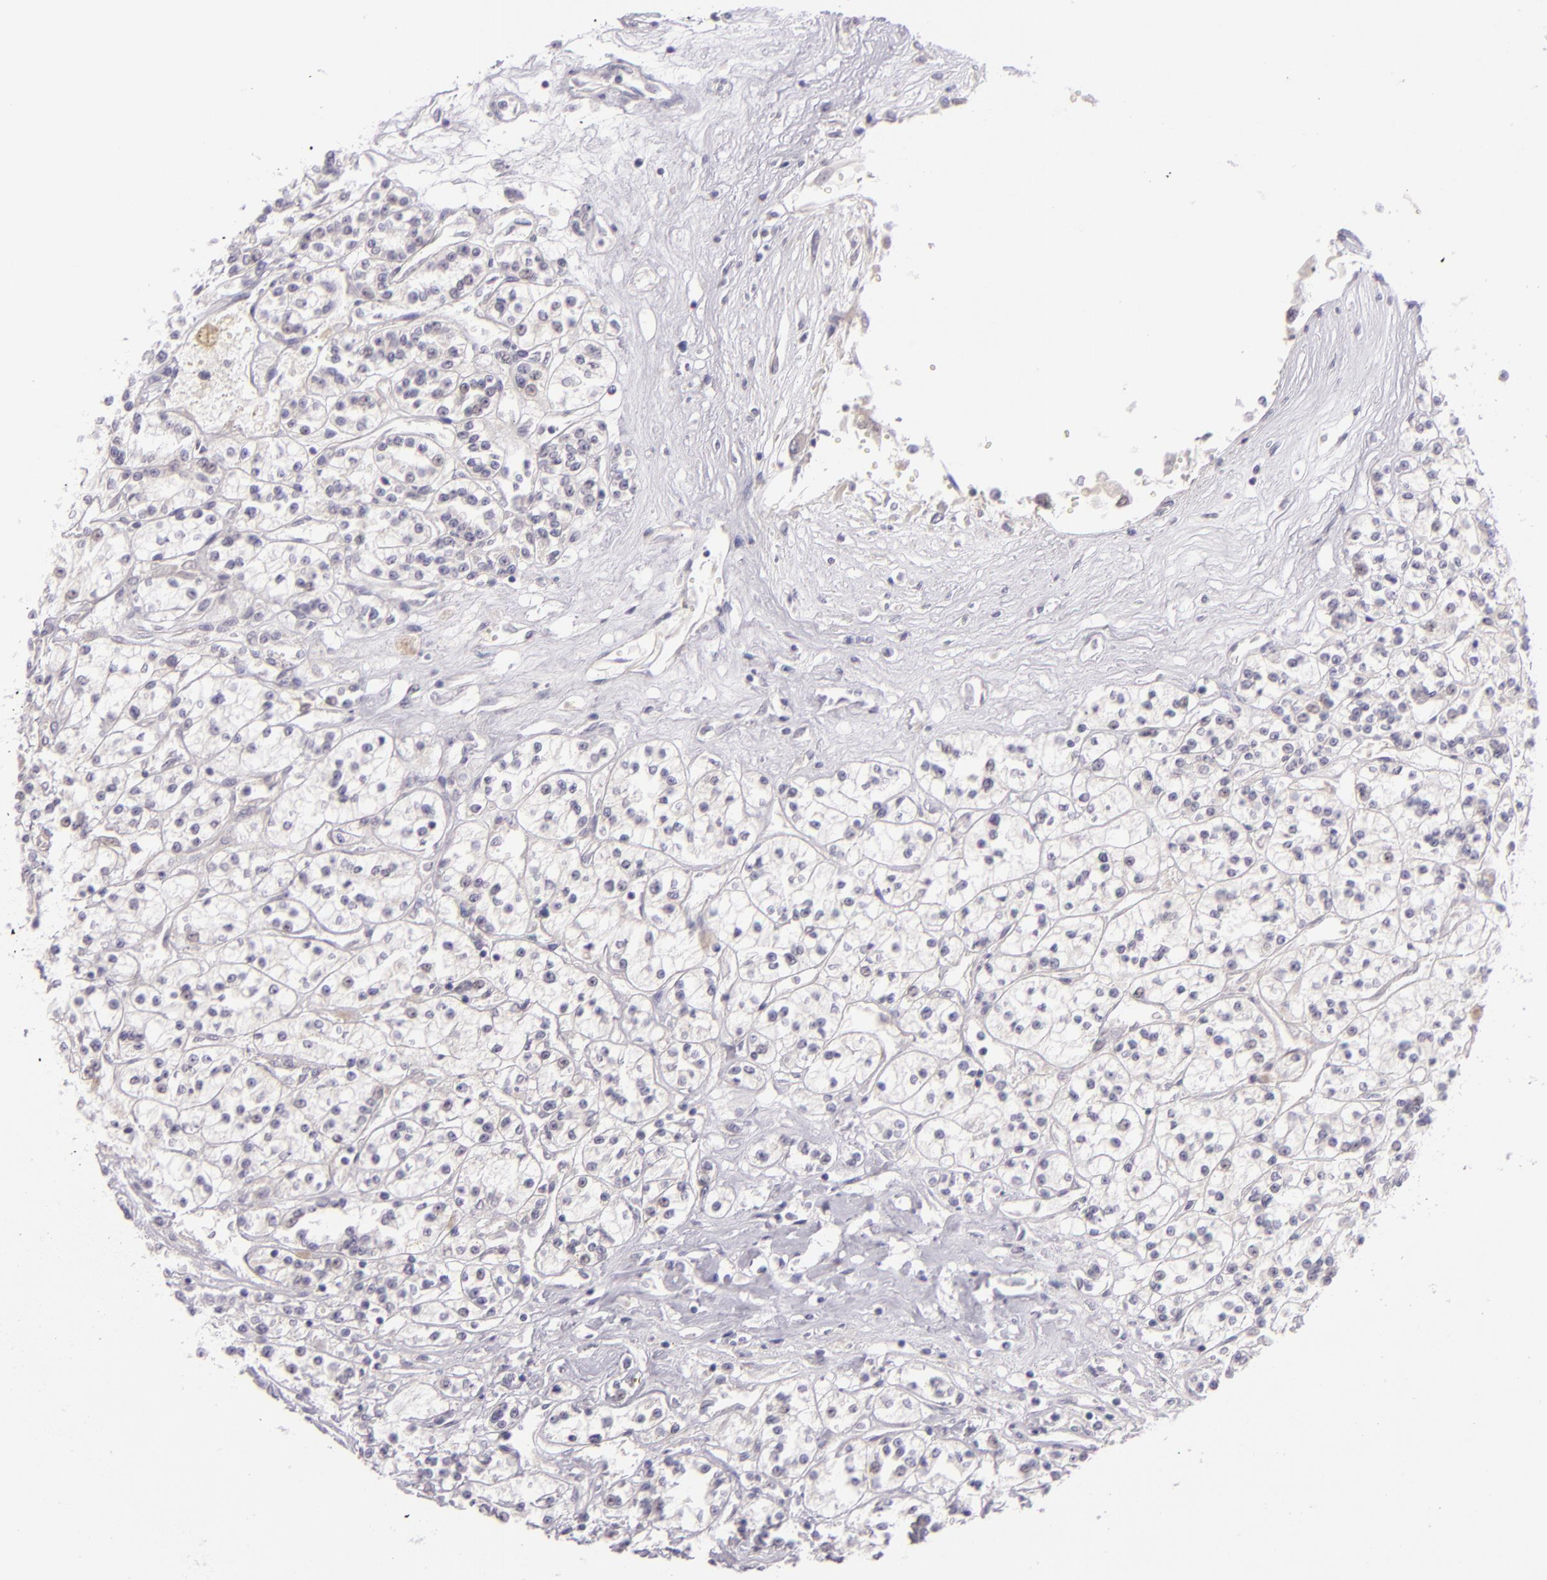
{"staining": {"intensity": "negative", "quantity": "none", "location": "none"}, "tissue": "renal cancer", "cell_type": "Tumor cells", "image_type": "cancer", "snomed": [{"axis": "morphology", "description": "Adenocarcinoma, NOS"}, {"axis": "topography", "description": "Kidney"}], "caption": "There is no significant positivity in tumor cells of renal cancer.", "gene": "CSE1L", "patient": {"sex": "female", "age": 76}}